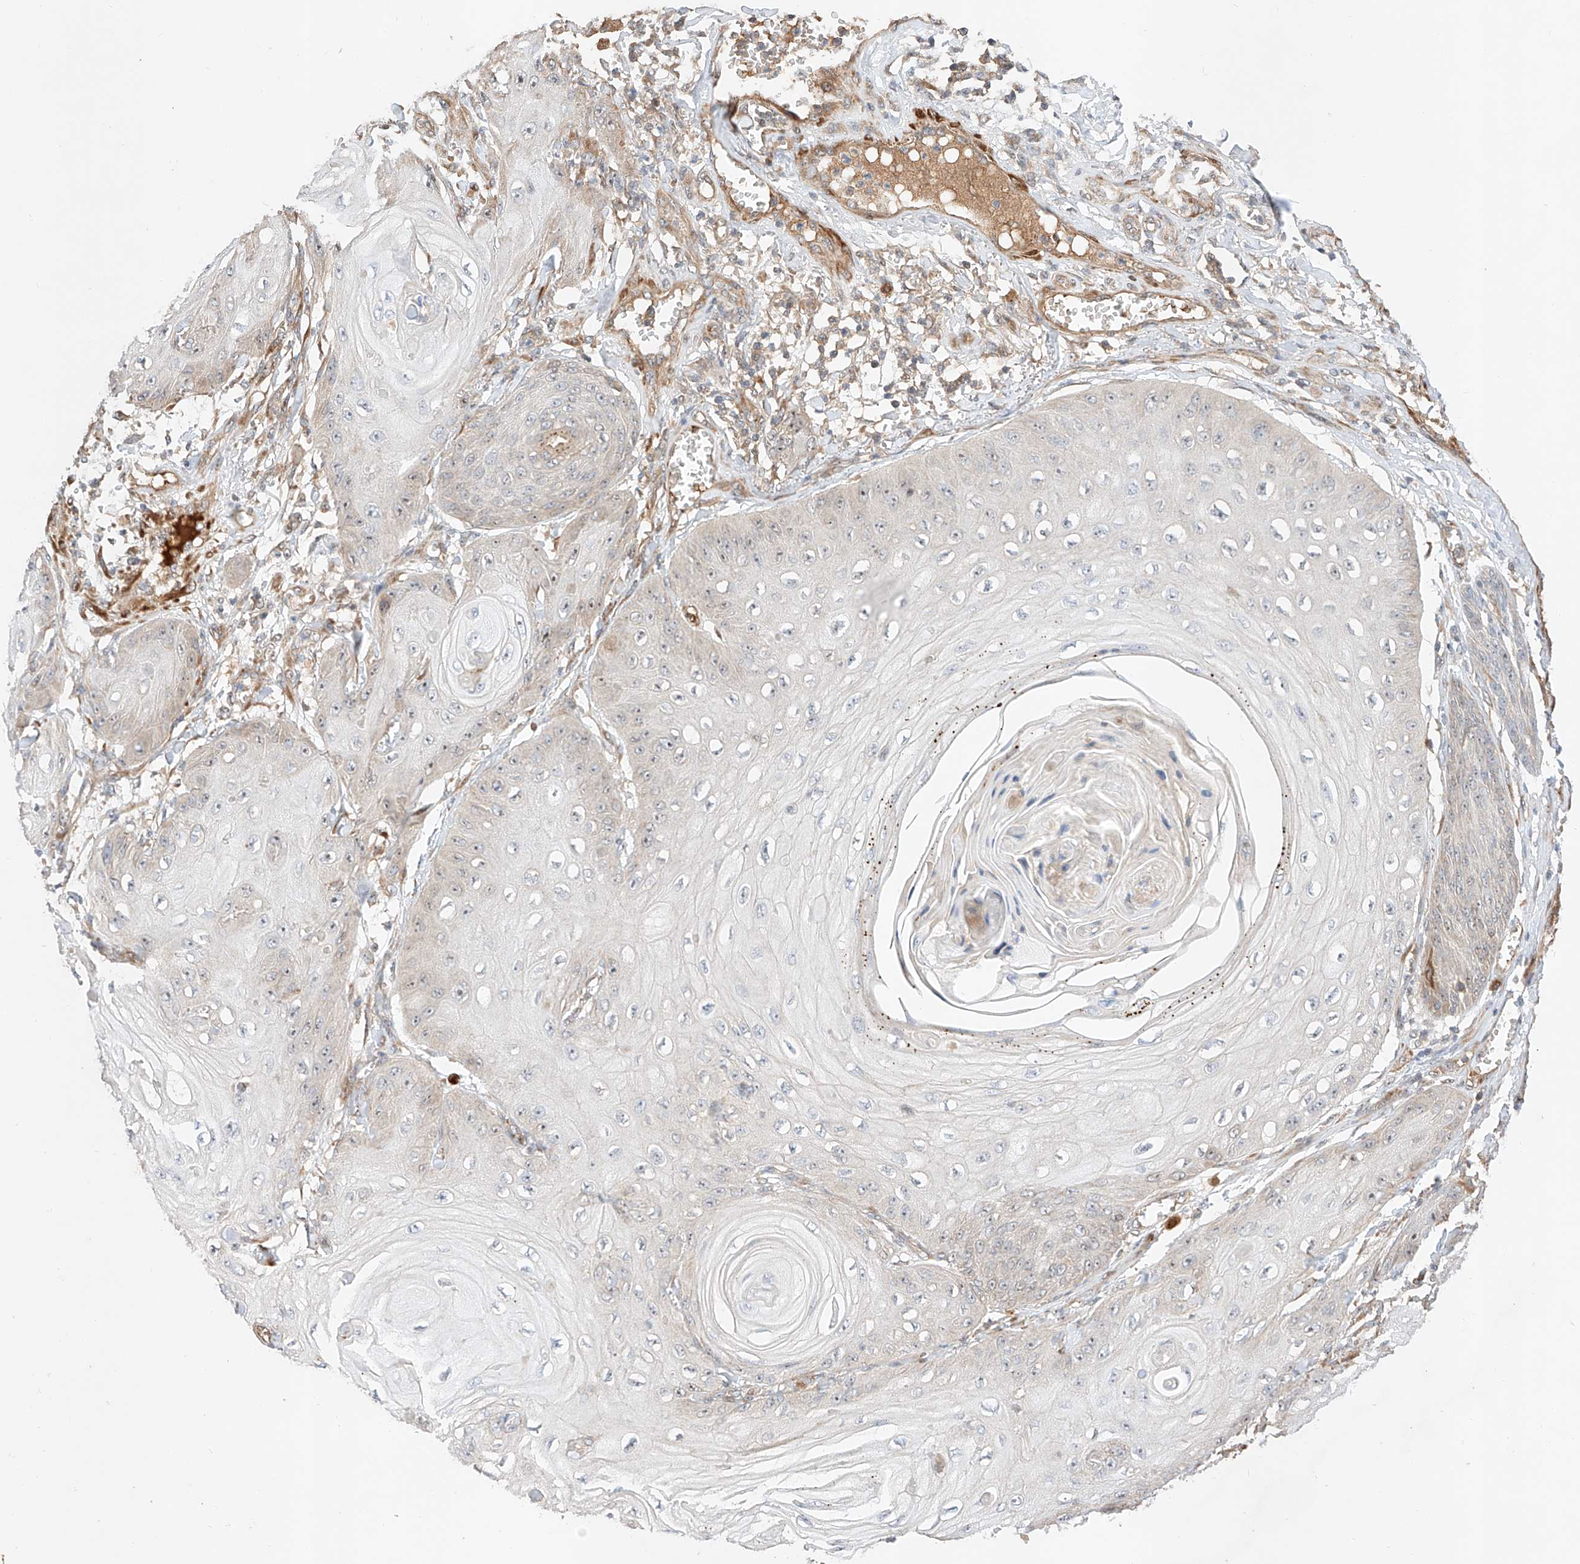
{"staining": {"intensity": "weak", "quantity": "<25%", "location": "nuclear"}, "tissue": "skin cancer", "cell_type": "Tumor cells", "image_type": "cancer", "snomed": [{"axis": "morphology", "description": "Squamous cell carcinoma, NOS"}, {"axis": "topography", "description": "Skin"}], "caption": "An immunohistochemistry photomicrograph of squamous cell carcinoma (skin) is shown. There is no staining in tumor cells of squamous cell carcinoma (skin).", "gene": "RAB23", "patient": {"sex": "male", "age": 74}}